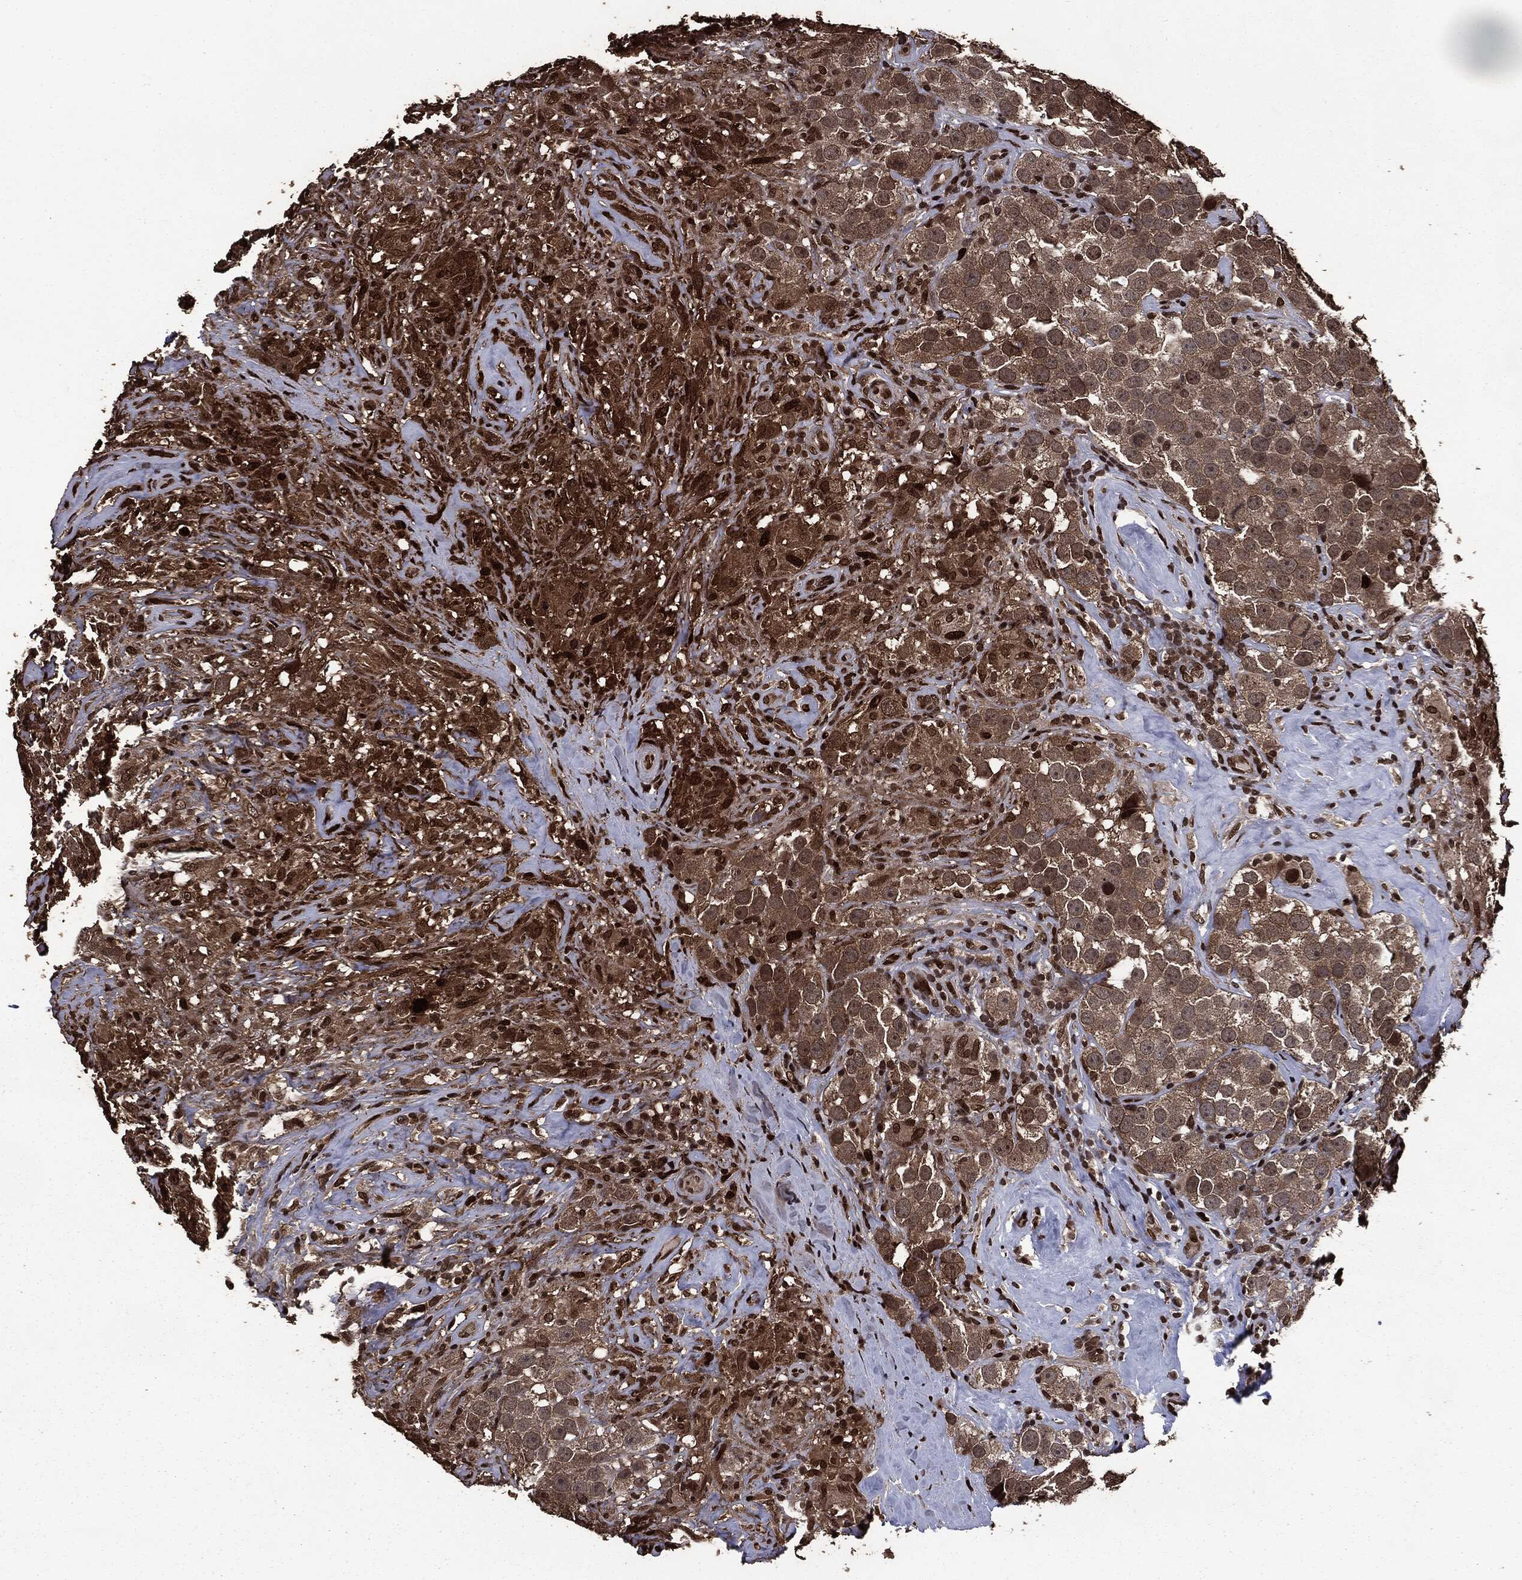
{"staining": {"intensity": "strong", "quantity": ">75%", "location": "cytoplasmic/membranous,nuclear"}, "tissue": "testis cancer", "cell_type": "Tumor cells", "image_type": "cancer", "snomed": [{"axis": "morphology", "description": "Seminoma, NOS"}, {"axis": "topography", "description": "Testis"}], "caption": "Approximately >75% of tumor cells in human testis cancer (seminoma) exhibit strong cytoplasmic/membranous and nuclear protein positivity as visualized by brown immunohistochemical staining.", "gene": "DVL2", "patient": {"sex": "male", "age": 49}}